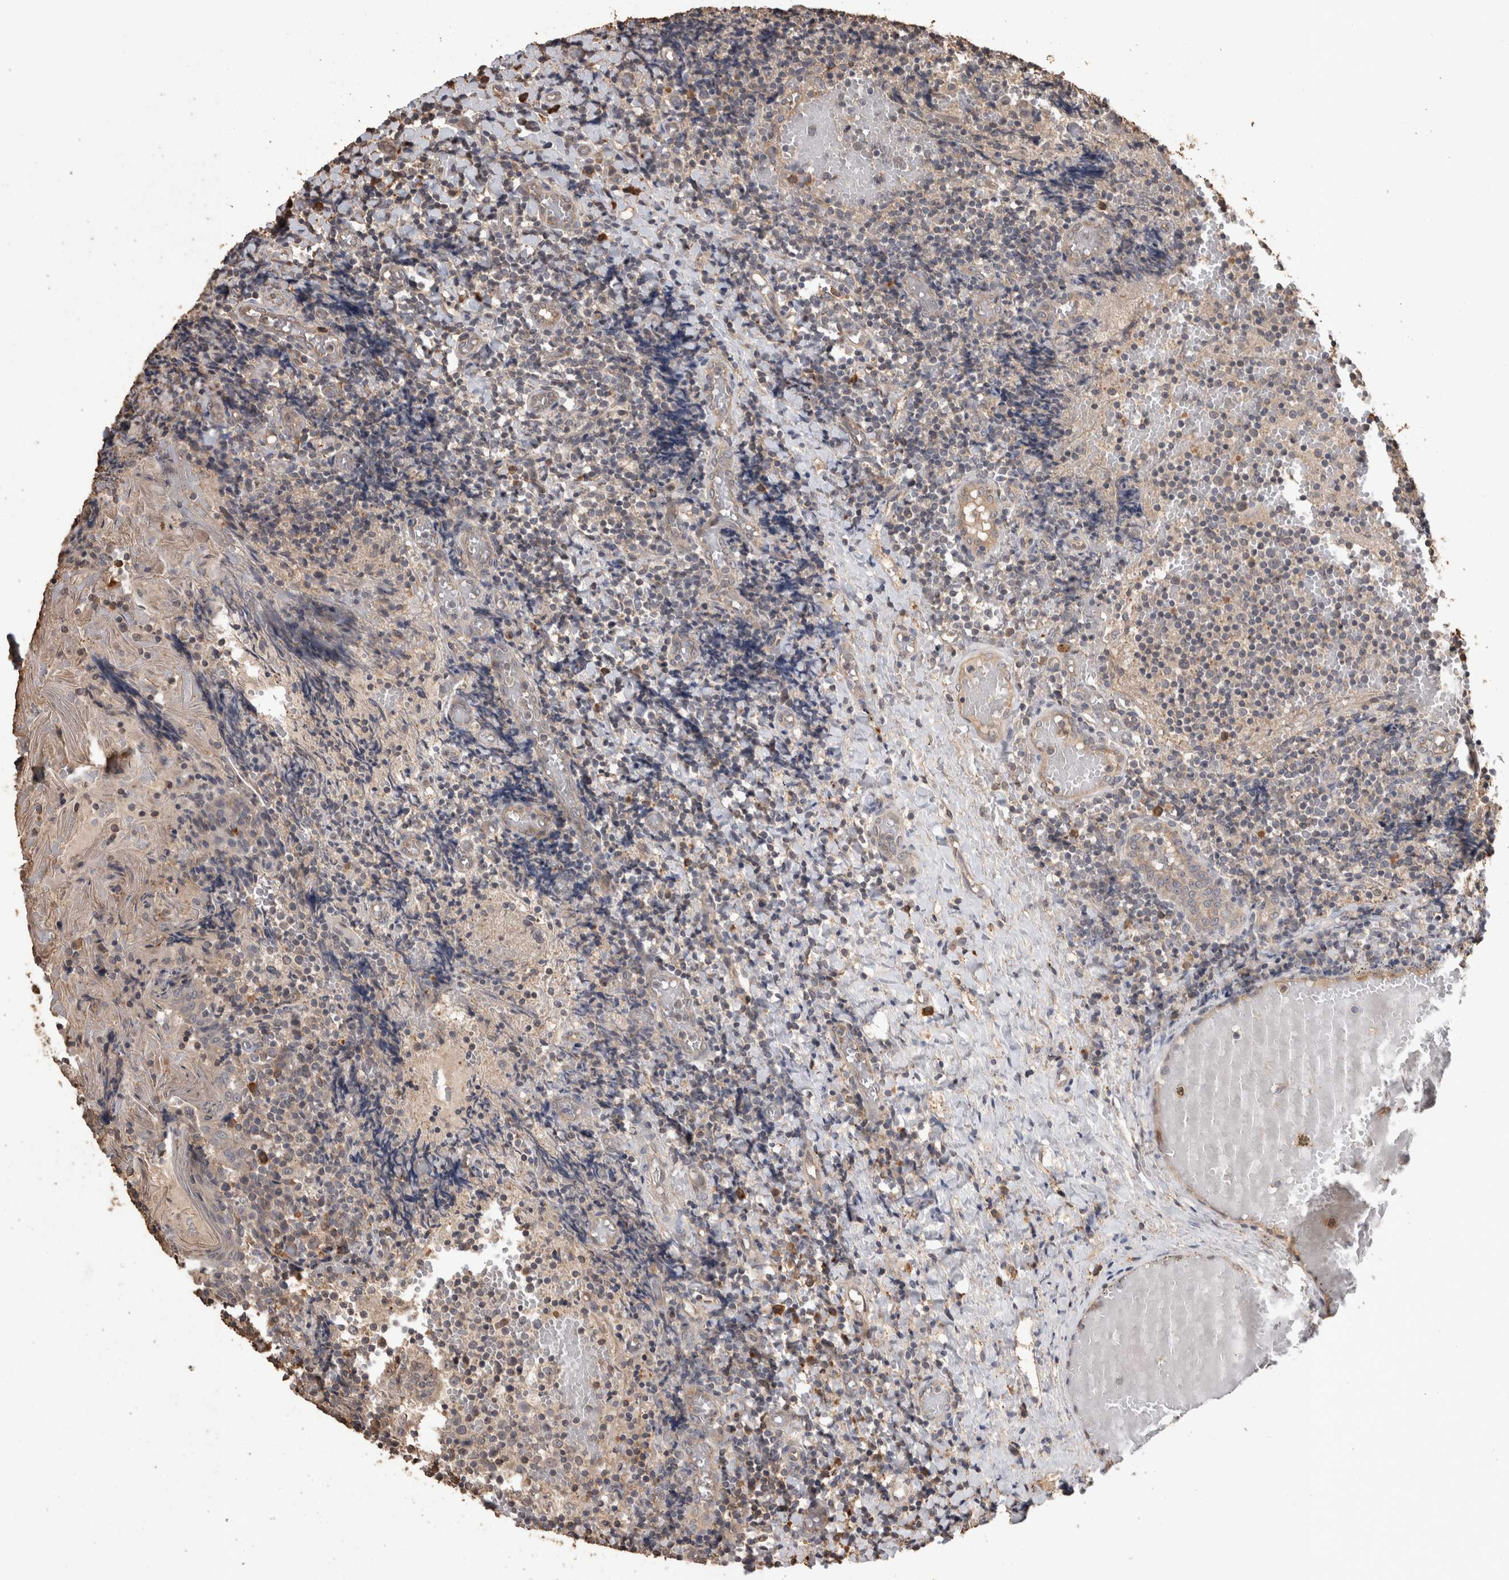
{"staining": {"intensity": "negative", "quantity": "none", "location": "none"}, "tissue": "tonsil", "cell_type": "Germinal center cells", "image_type": "normal", "snomed": [{"axis": "morphology", "description": "Normal tissue, NOS"}, {"axis": "topography", "description": "Tonsil"}], "caption": "DAB immunohistochemical staining of benign tonsil shows no significant staining in germinal center cells.", "gene": "RHPN1", "patient": {"sex": "female", "age": 19}}